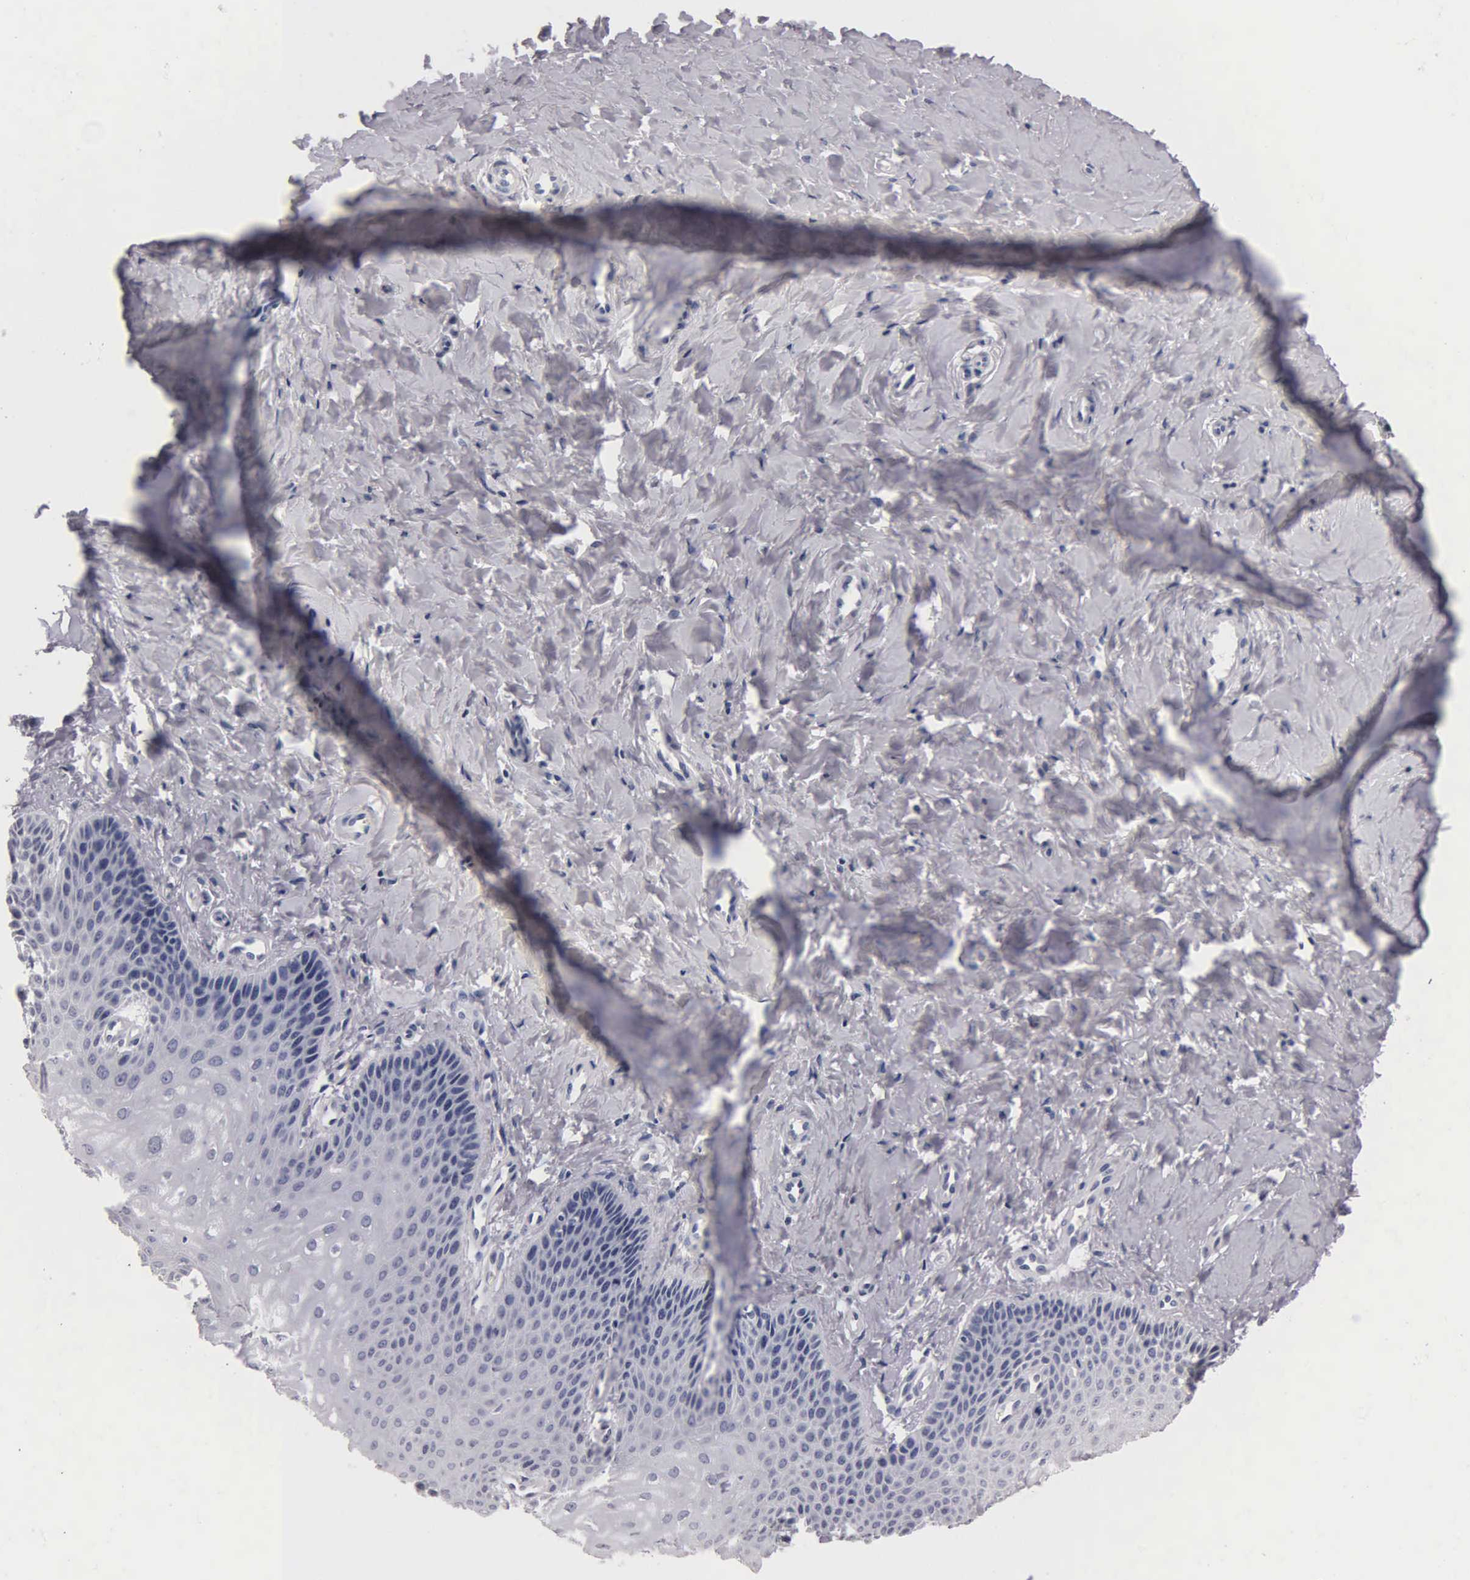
{"staining": {"intensity": "negative", "quantity": "none", "location": "none"}, "tissue": "vagina", "cell_type": "Squamous epithelial cells", "image_type": "normal", "snomed": [{"axis": "morphology", "description": "Normal tissue, NOS"}, {"axis": "topography", "description": "Vagina"}], "caption": "Histopathology image shows no significant protein positivity in squamous epithelial cells of normal vagina.", "gene": "SST", "patient": {"sex": "female", "age": 68}}